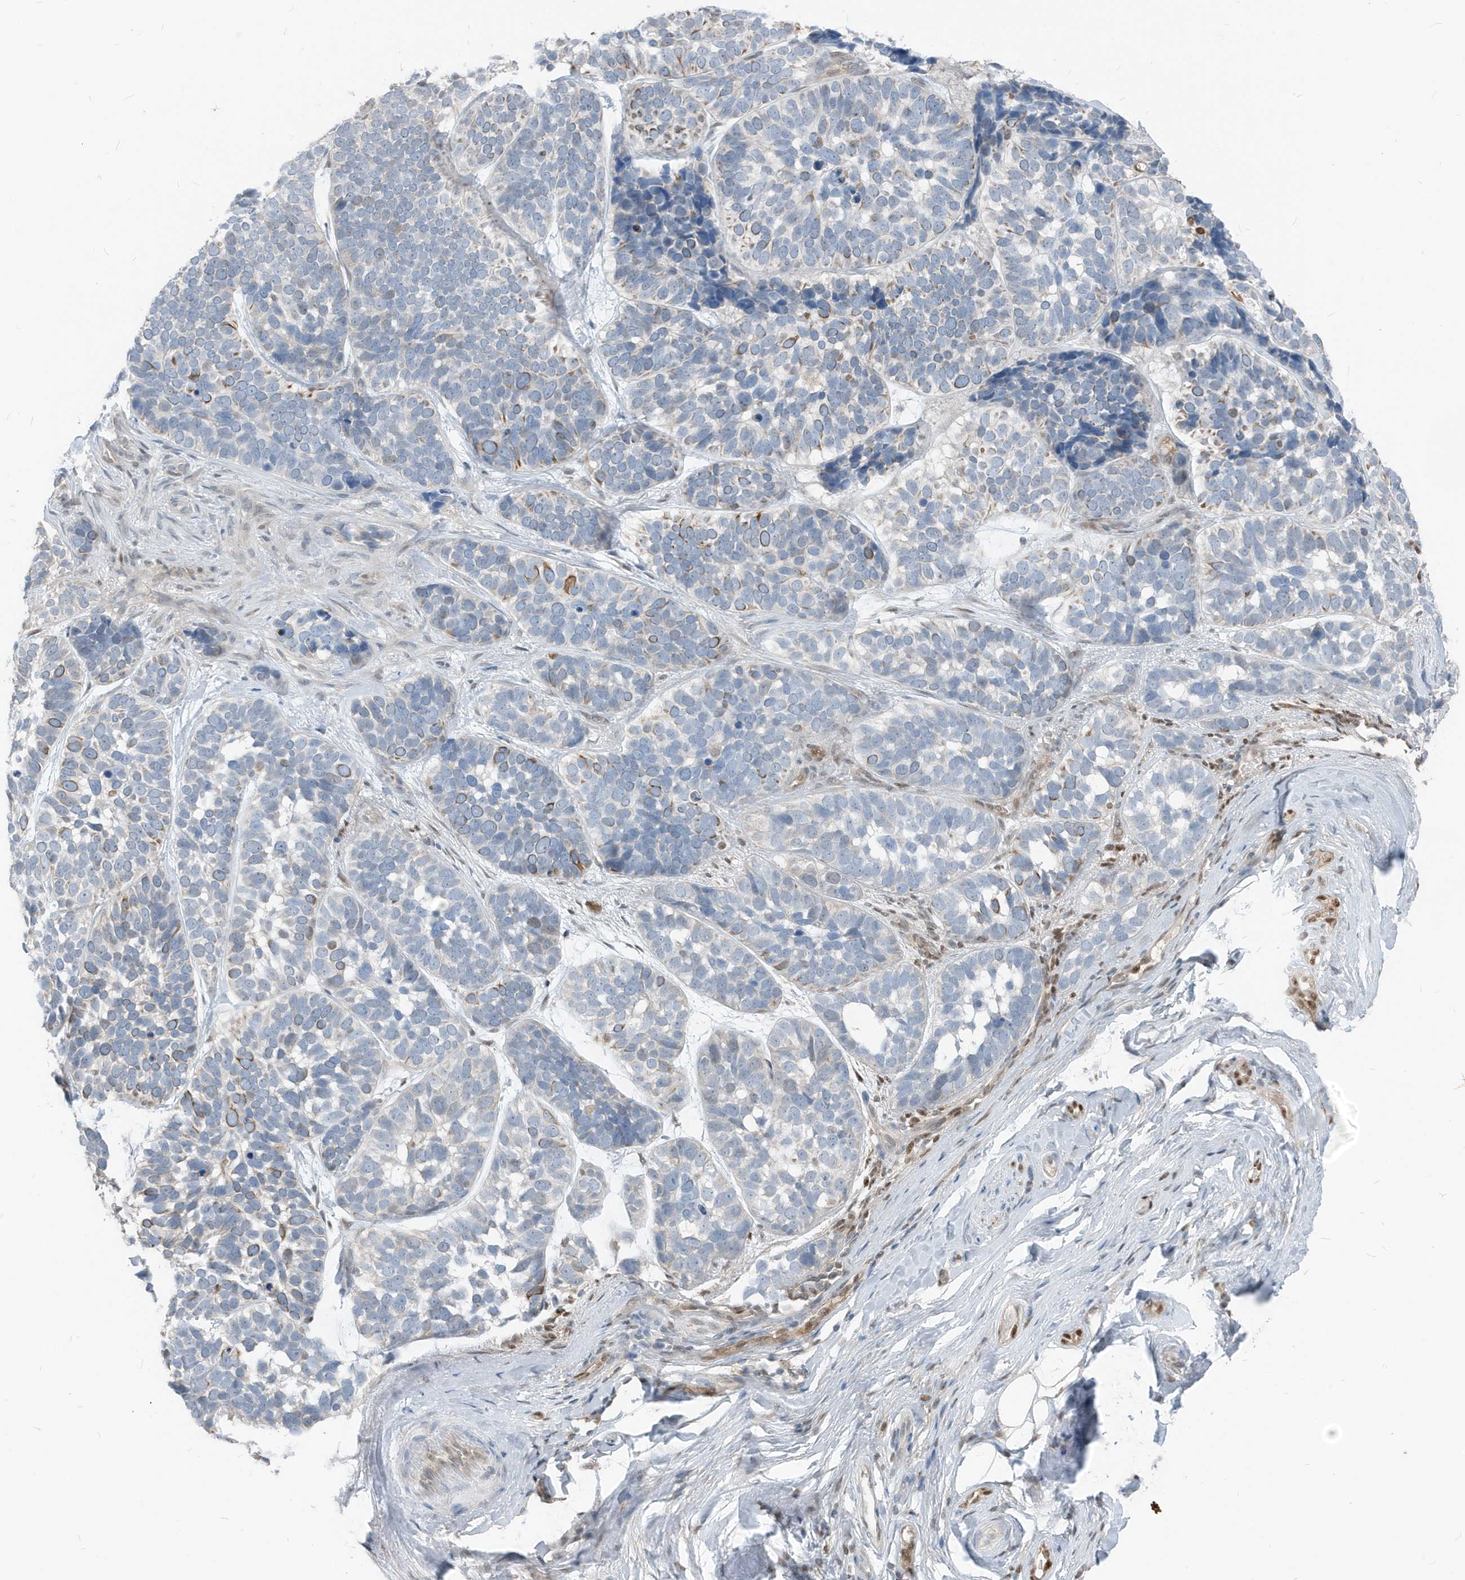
{"staining": {"intensity": "moderate", "quantity": "<25%", "location": "cytoplasmic/membranous"}, "tissue": "skin cancer", "cell_type": "Tumor cells", "image_type": "cancer", "snomed": [{"axis": "morphology", "description": "Basal cell carcinoma"}, {"axis": "topography", "description": "Skin"}], "caption": "Skin cancer (basal cell carcinoma) stained with a brown dye reveals moderate cytoplasmic/membranous positive staining in about <25% of tumor cells.", "gene": "NCOA7", "patient": {"sex": "male", "age": 62}}